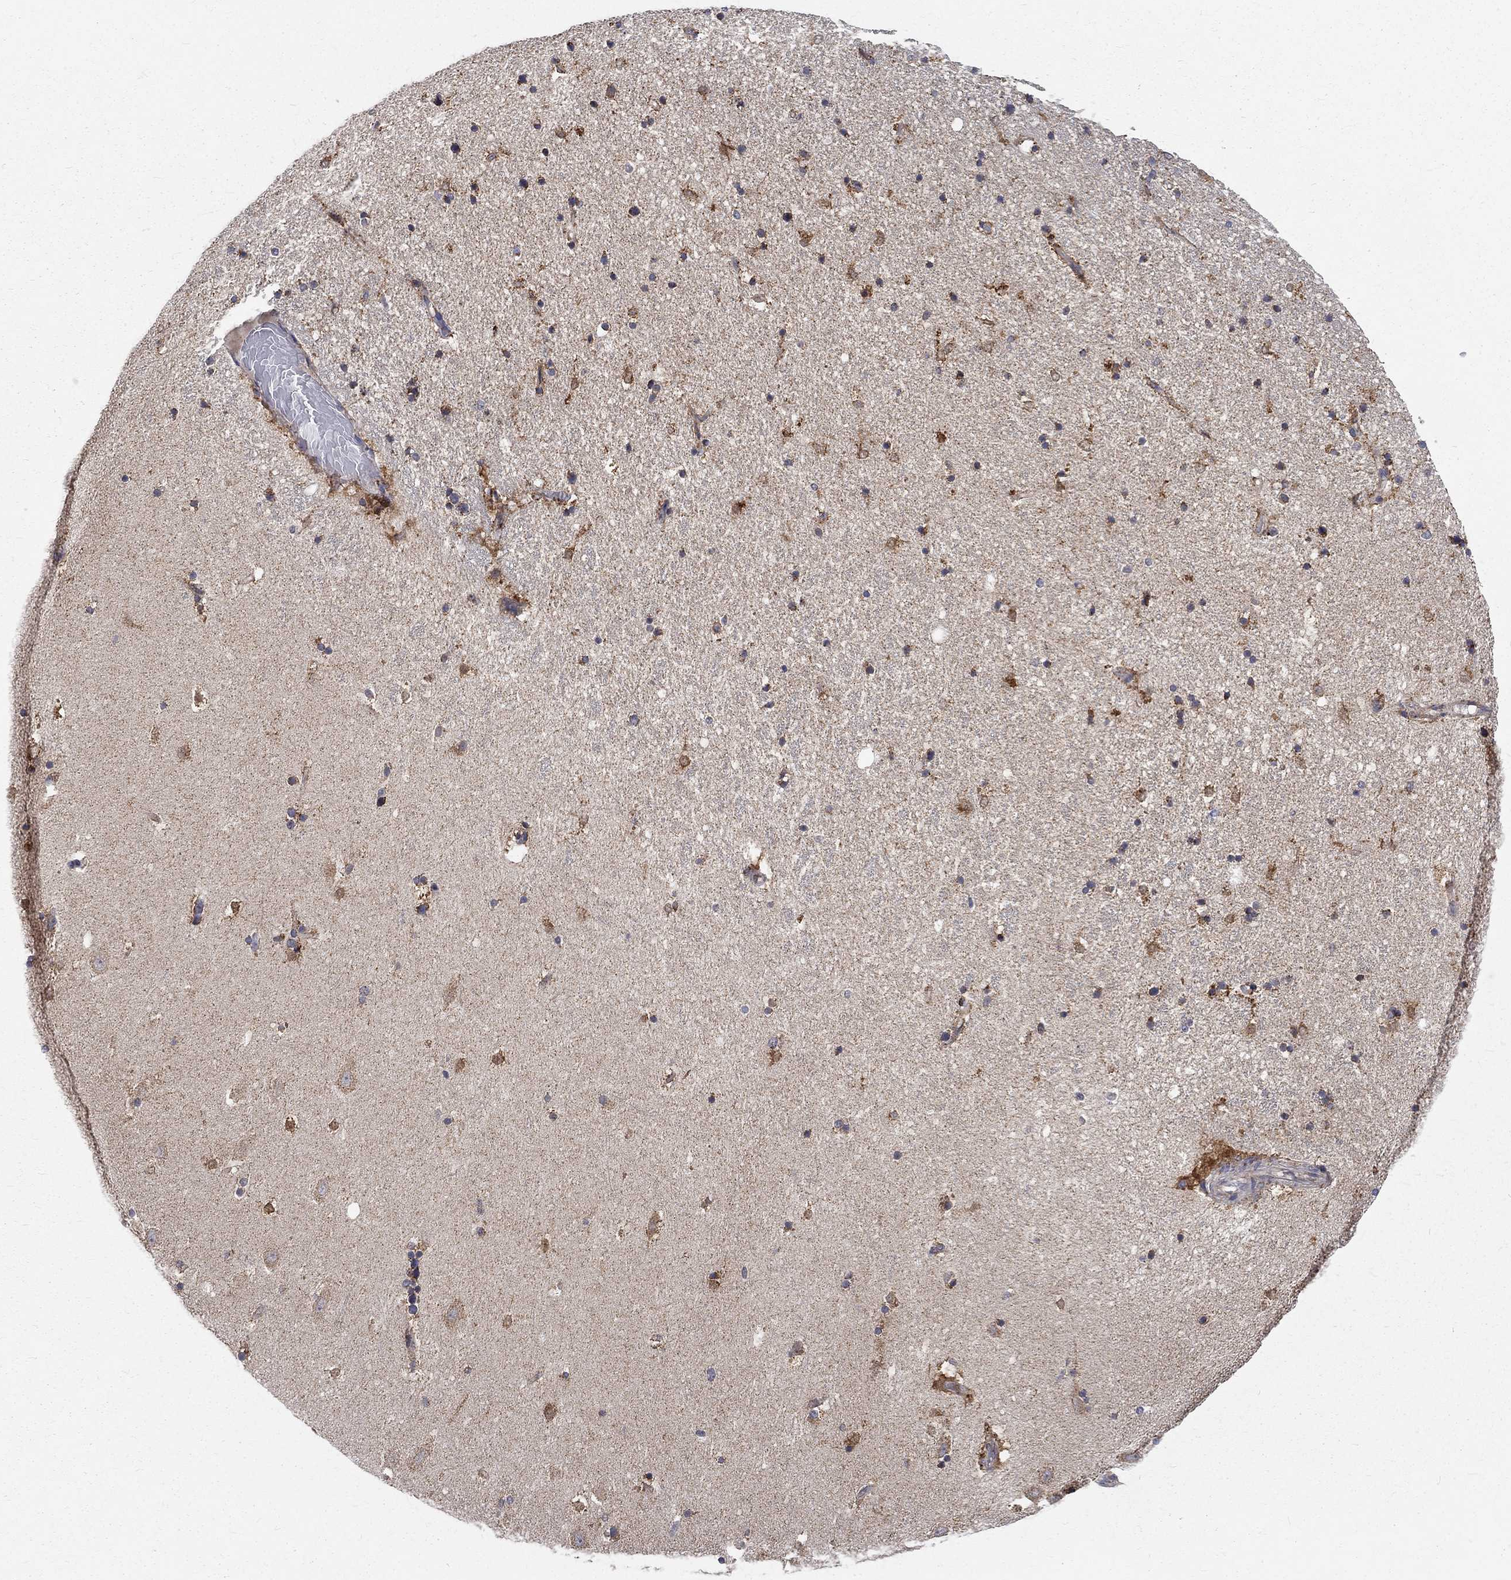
{"staining": {"intensity": "negative", "quantity": "none", "location": "none"}, "tissue": "hippocampus", "cell_type": "Glial cells", "image_type": "normal", "snomed": [{"axis": "morphology", "description": "Normal tissue, NOS"}, {"axis": "topography", "description": "Hippocampus"}], "caption": "Immunohistochemistry (IHC) image of normal hippocampus: human hippocampus stained with DAB reveals no significant protein expression in glial cells.", "gene": "NME7", "patient": {"sex": "male", "age": 49}}